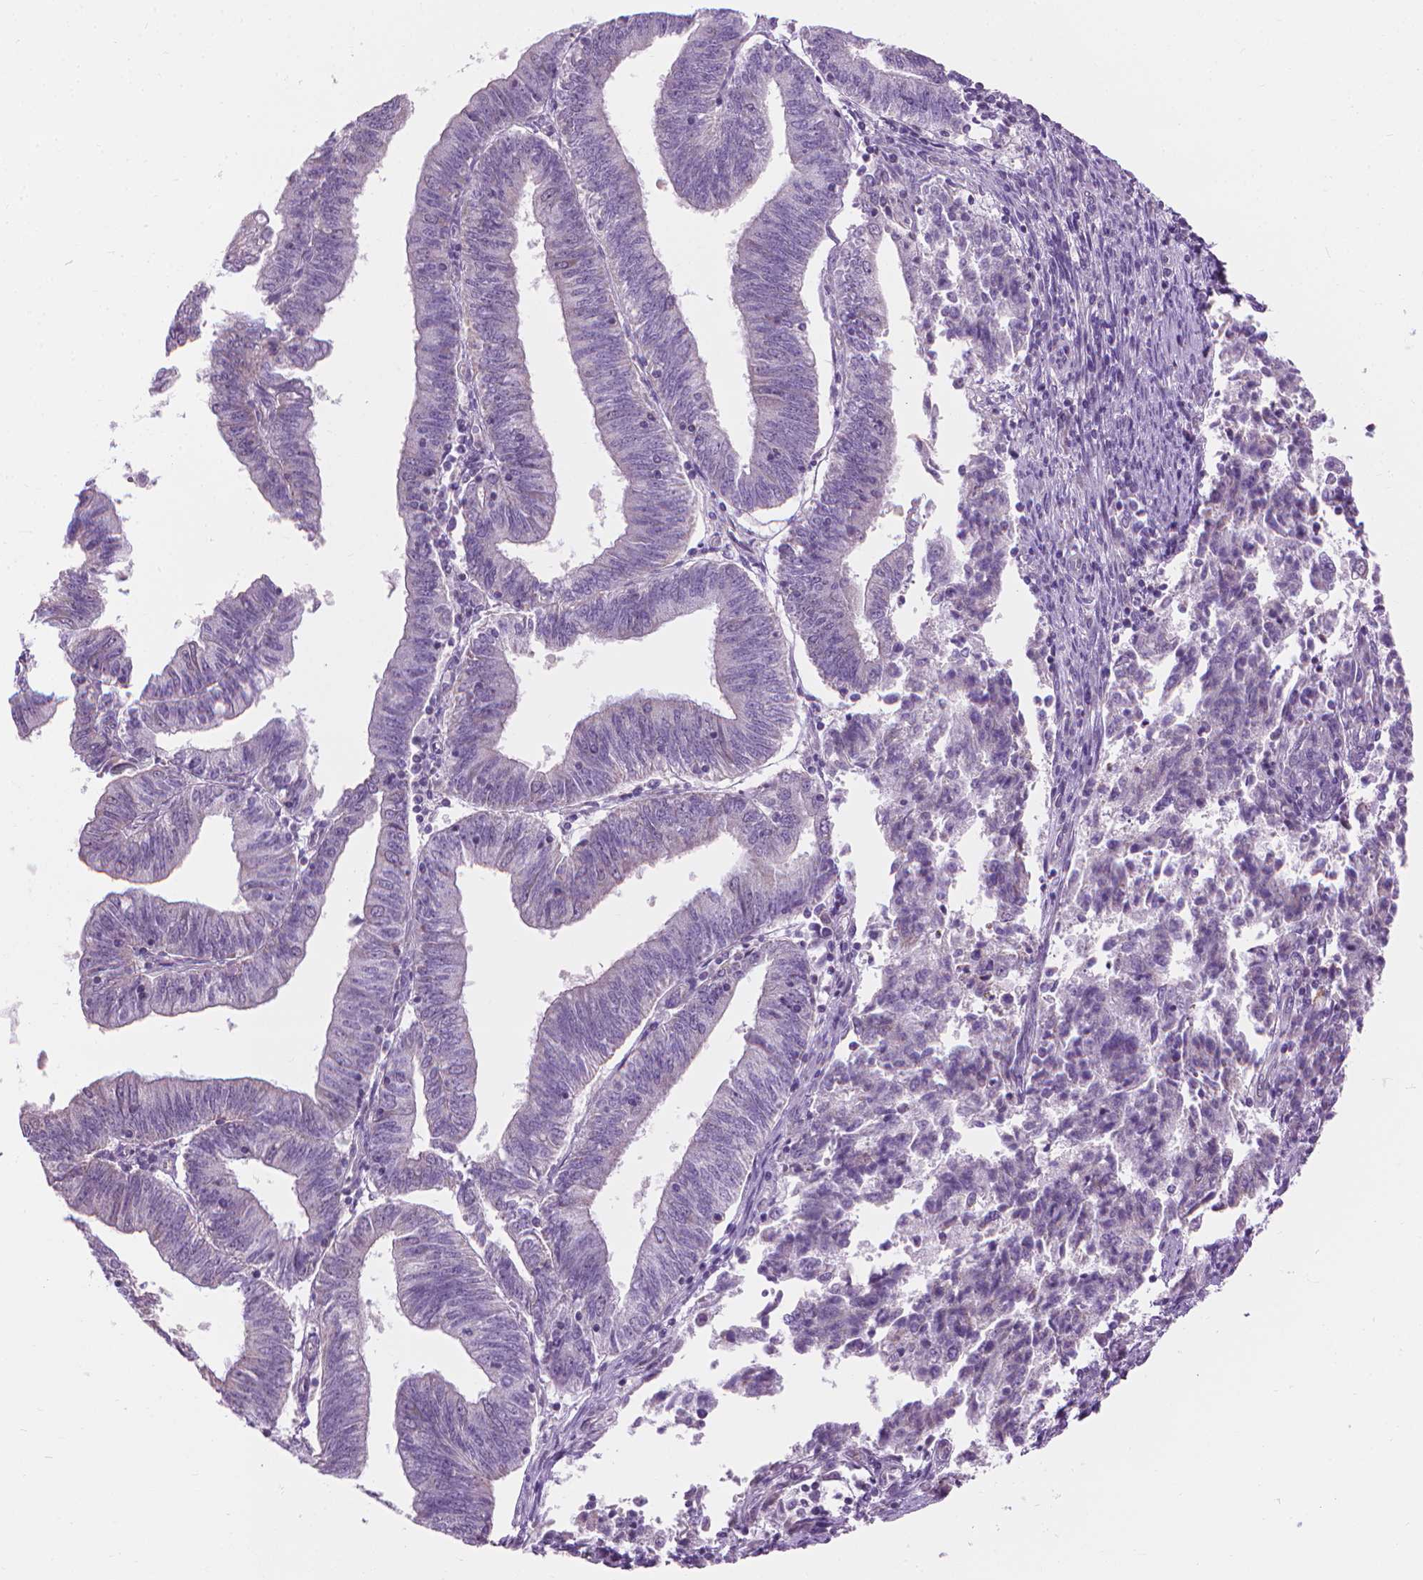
{"staining": {"intensity": "negative", "quantity": "none", "location": "none"}, "tissue": "endometrial cancer", "cell_type": "Tumor cells", "image_type": "cancer", "snomed": [{"axis": "morphology", "description": "Adenocarcinoma, NOS"}, {"axis": "topography", "description": "Endometrium"}], "caption": "A high-resolution image shows immunohistochemistry (IHC) staining of endometrial adenocarcinoma, which reveals no significant expression in tumor cells.", "gene": "CFAP126", "patient": {"sex": "female", "age": 82}}